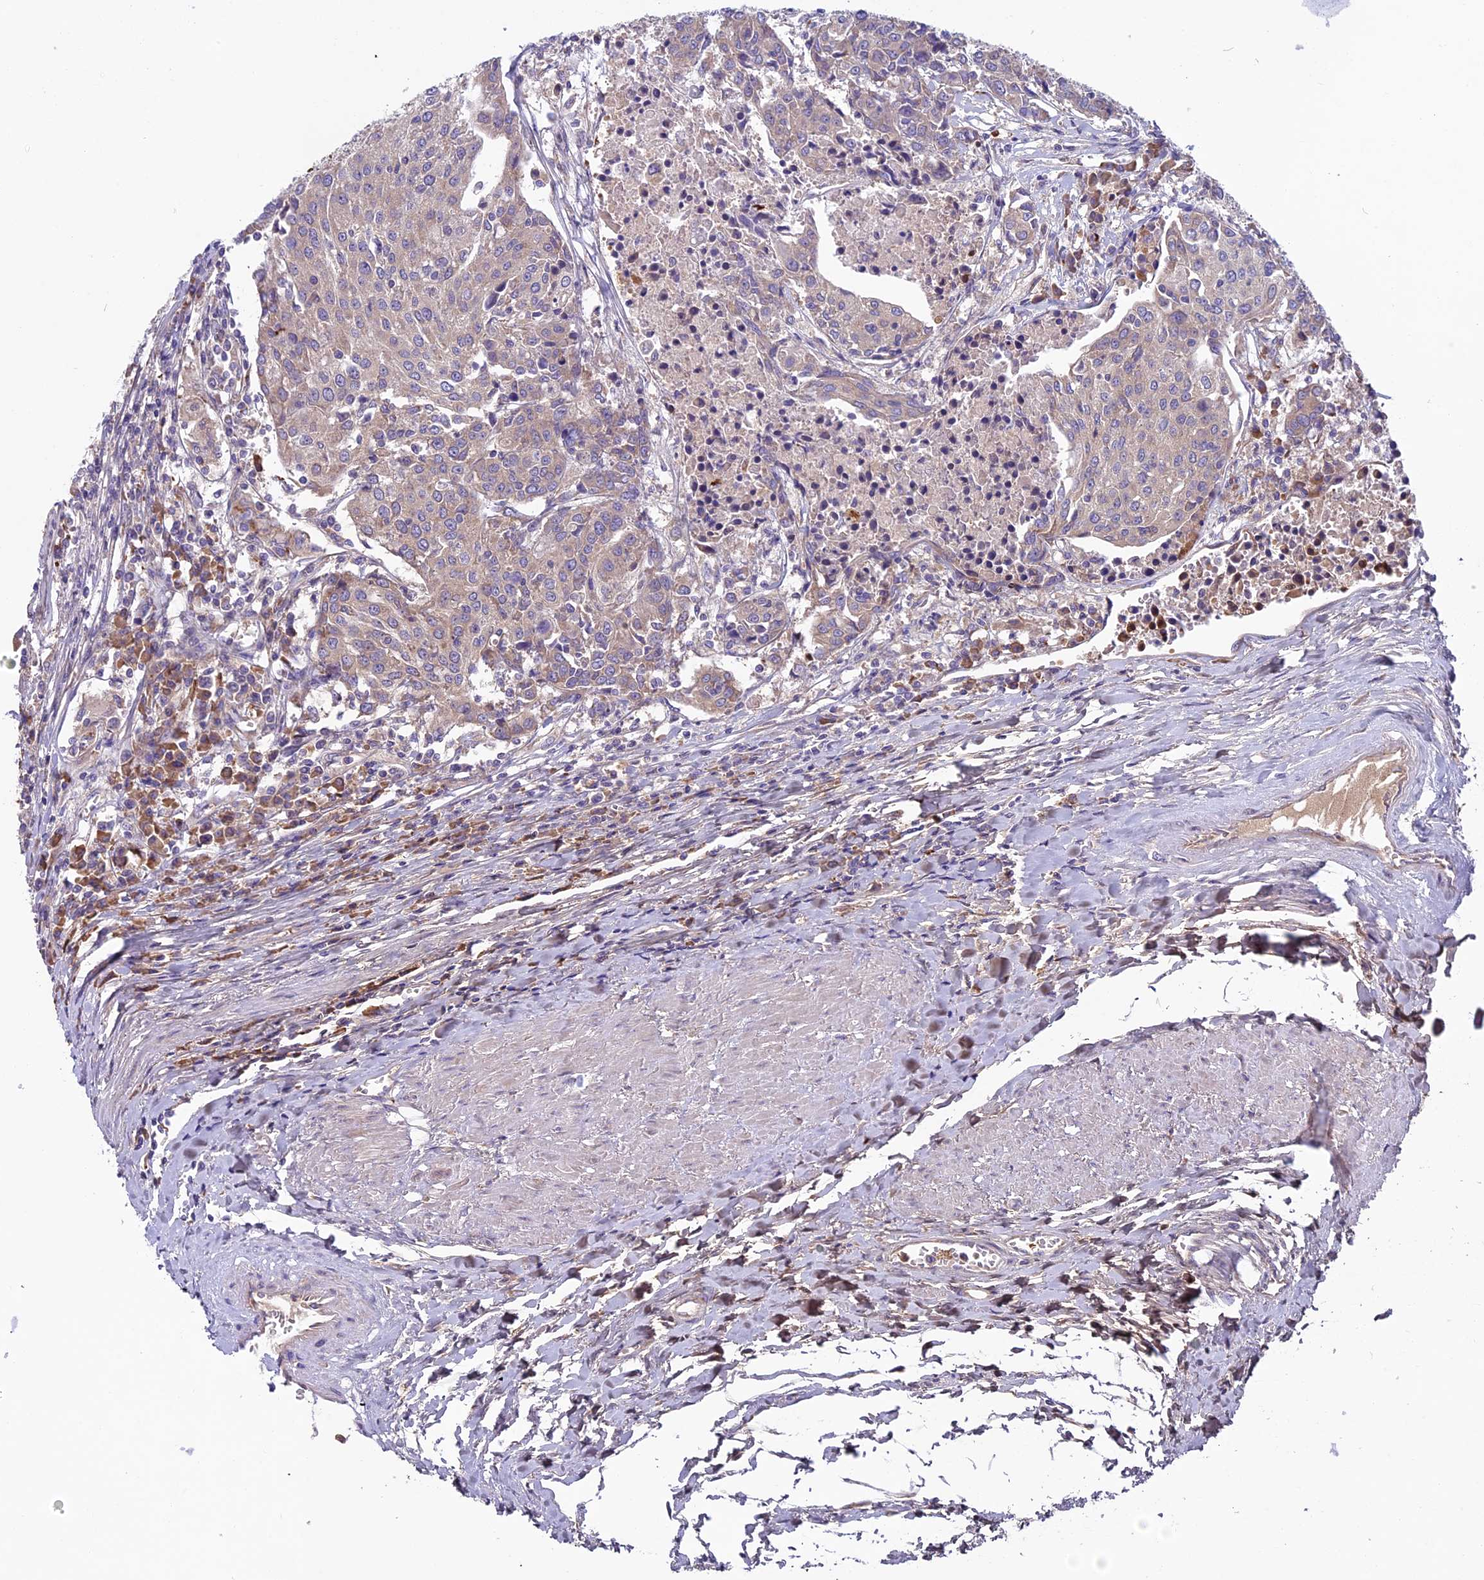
{"staining": {"intensity": "weak", "quantity": ">75%", "location": "cytoplasmic/membranous"}, "tissue": "urothelial cancer", "cell_type": "Tumor cells", "image_type": "cancer", "snomed": [{"axis": "morphology", "description": "Urothelial carcinoma, High grade"}, {"axis": "topography", "description": "Urinary bladder"}], "caption": "A histopathology image of human urothelial cancer stained for a protein shows weak cytoplasmic/membranous brown staining in tumor cells.", "gene": "DCTN5", "patient": {"sex": "female", "age": 85}}